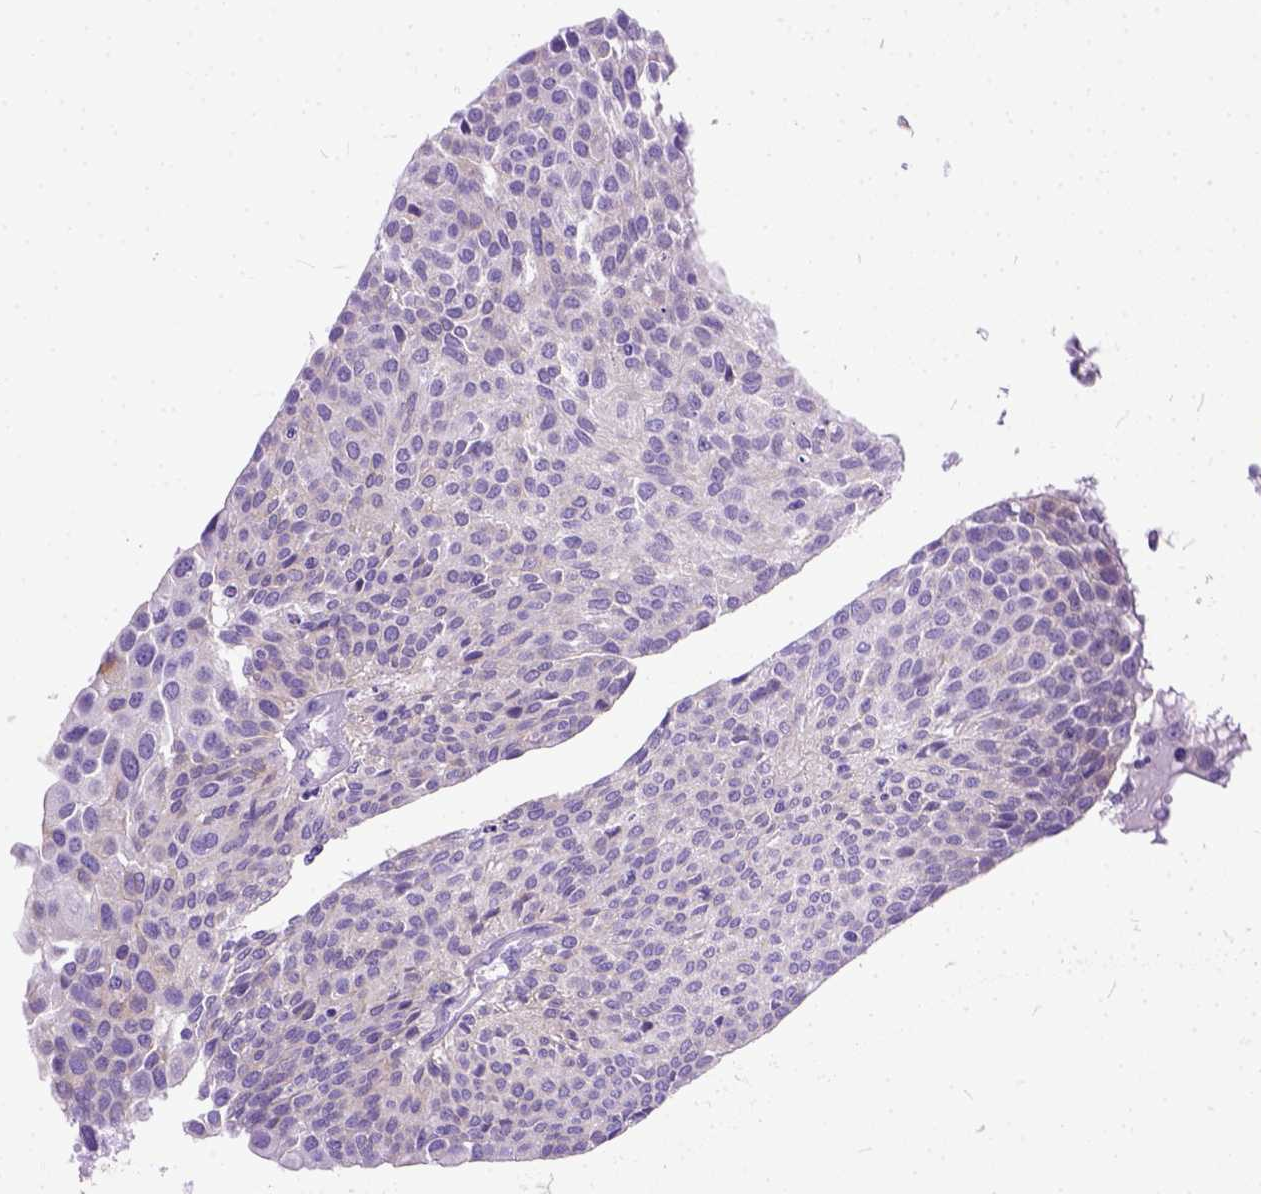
{"staining": {"intensity": "negative", "quantity": "none", "location": "none"}, "tissue": "urothelial cancer", "cell_type": "Tumor cells", "image_type": "cancer", "snomed": [{"axis": "morphology", "description": "Urothelial carcinoma, NOS"}, {"axis": "topography", "description": "Urinary bladder"}], "caption": "The image shows no staining of tumor cells in transitional cell carcinoma.", "gene": "PPL", "patient": {"sex": "male", "age": 55}}